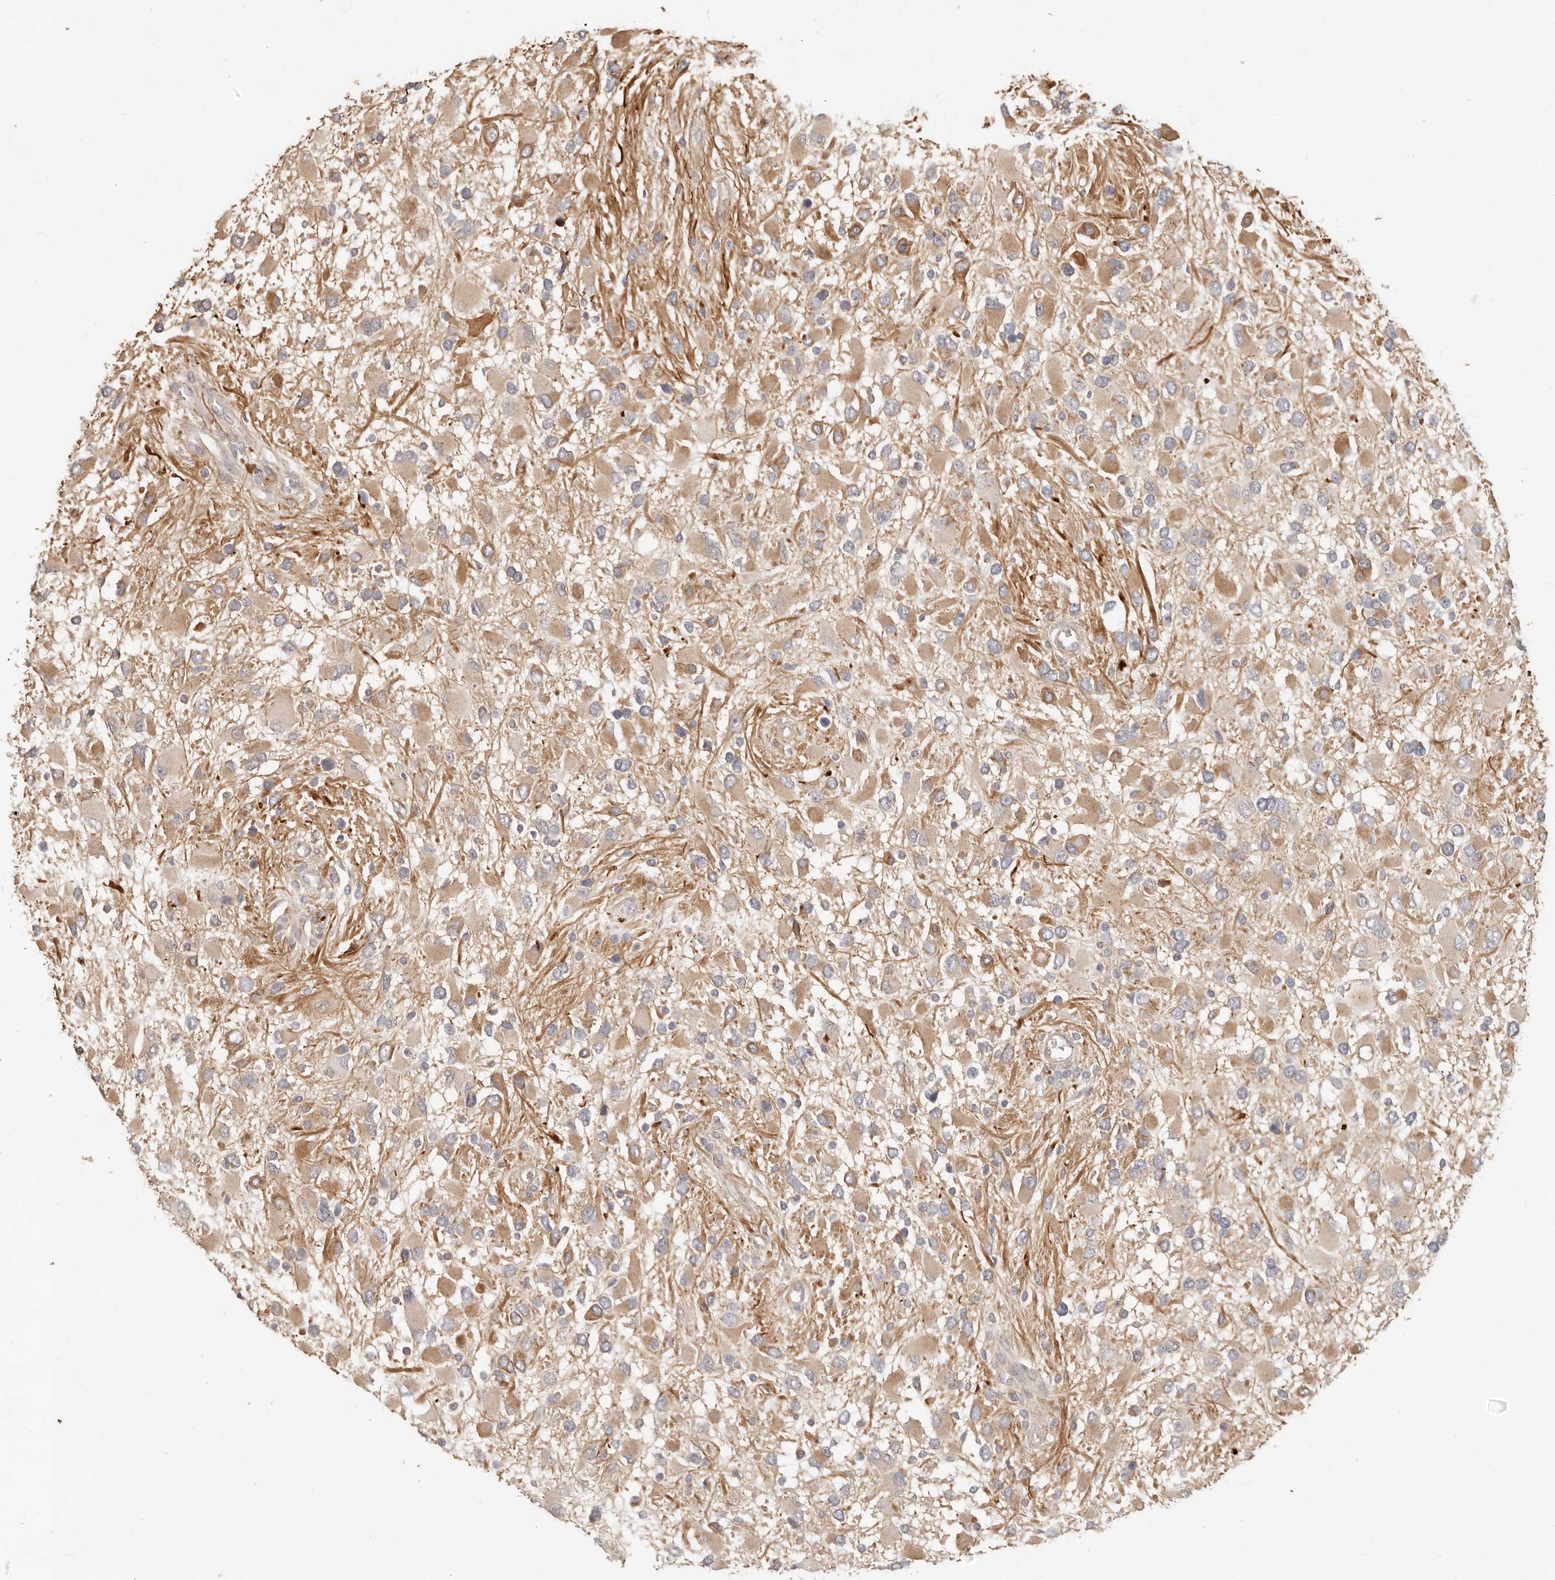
{"staining": {"intensity": "moderate", "quantity": ">75%", "location": "cytoplasmic/membranous"}, "tissue": "glioma", "cell_type": "Tumor cells", "image_type": "cancer", "snomed": [{"axis": "morphology", "description": "Glioma, malignant, High grade"}, {"axis": "topography", "description": "Brain"}], "caption": "IHC of glioma exhibits medium levels of moderate cytoplasmic/membranous positivity in about >75% of tumor cells.", "gene": "MTFR2", "patient": {"sex": "male", "age": 53}}